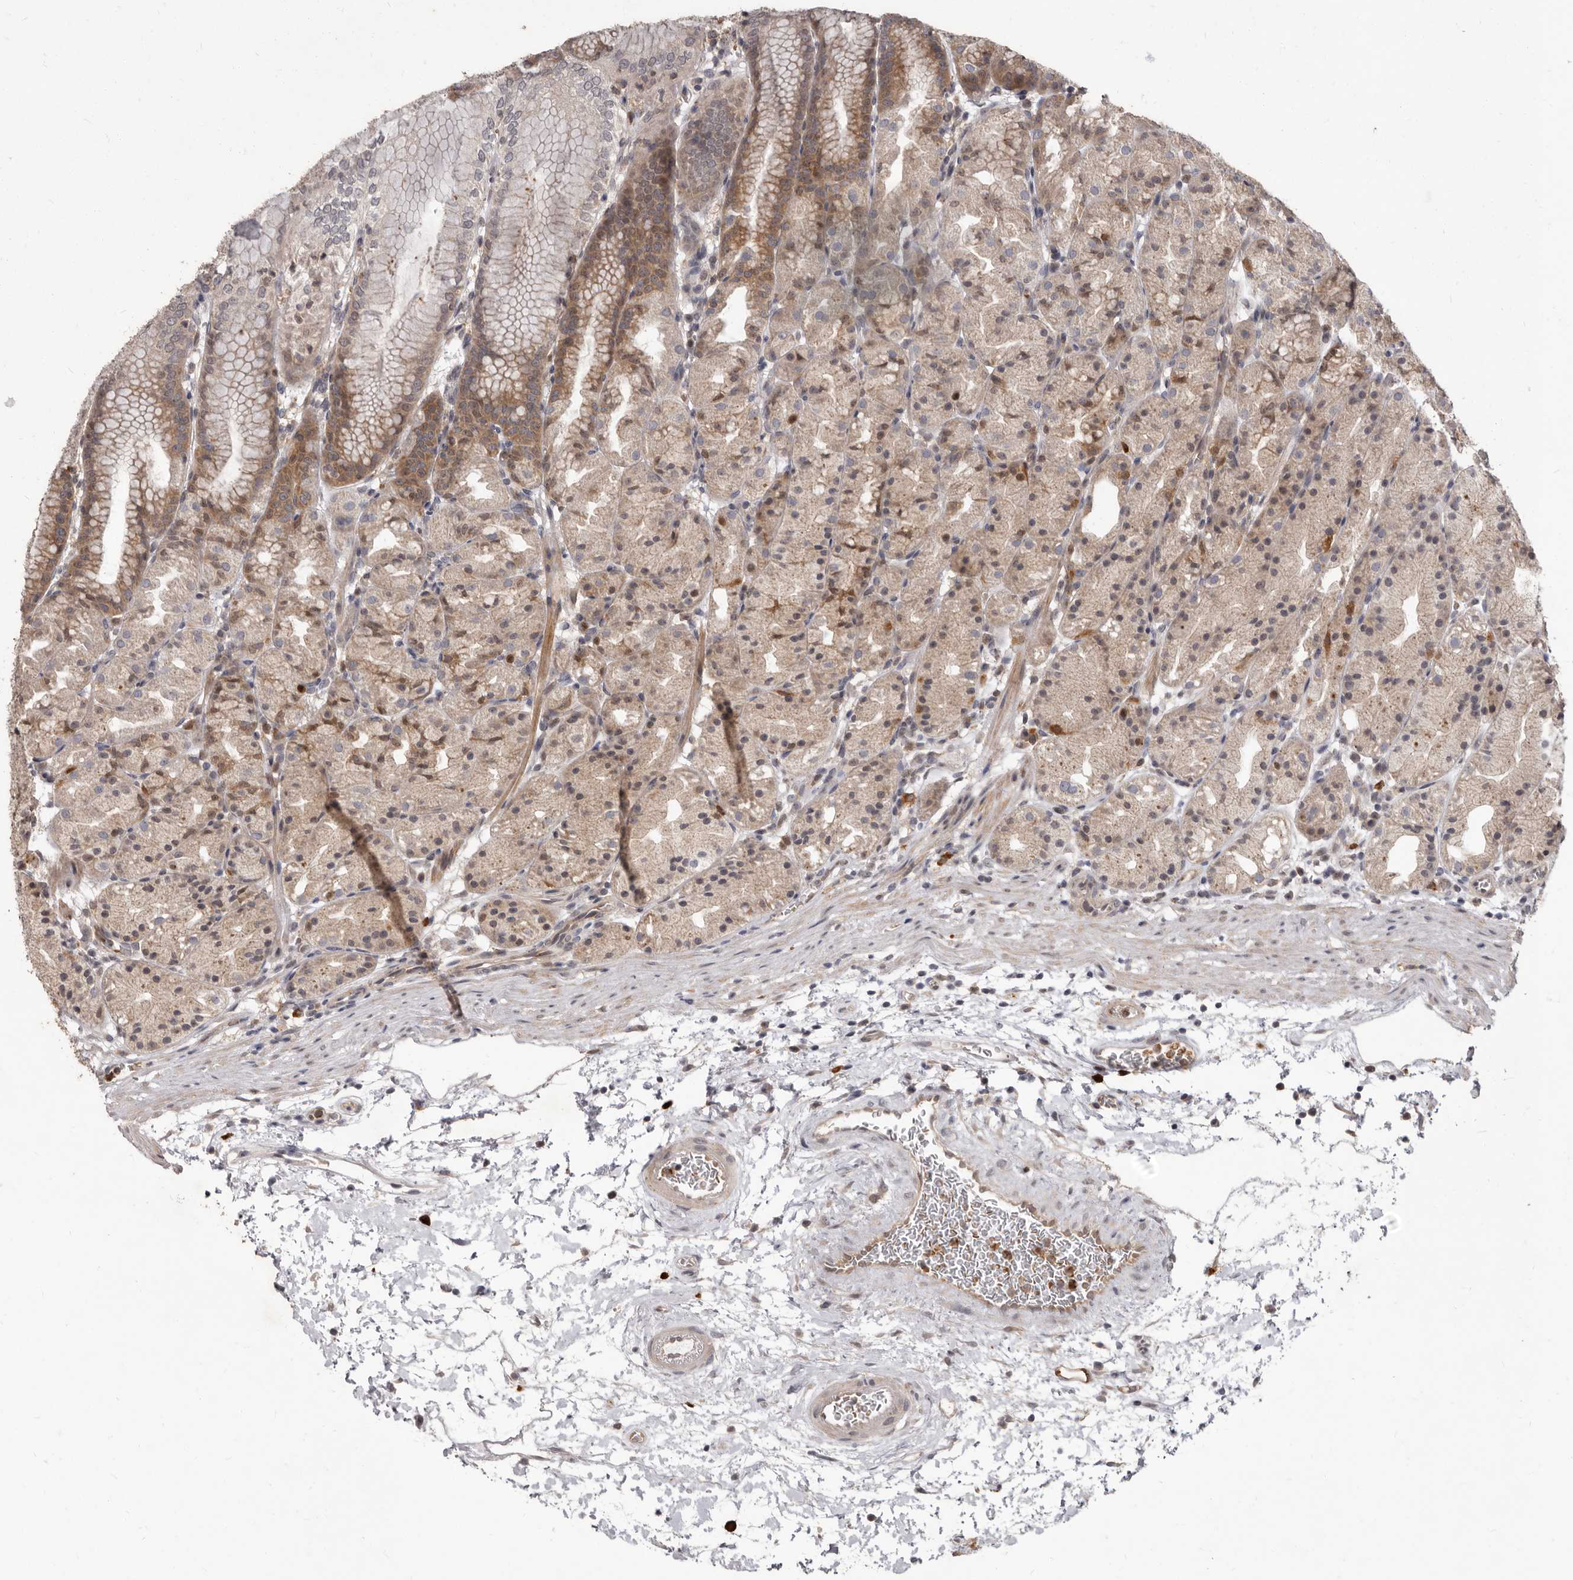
{"staining": {"intensity": "moderate", "quantity": "25%-75%", "location": "cytoplasmic/membranous,nuclear"}, "tissue": "stomach", "cell_type": "Glandular cells", "image_type": "normal", "snomed": [{"axis": "morphology", "description": "Normal tissue, NOS"}, {"axis": "topography", "description": "Stomach, upper"}], "caption": "A high-resolution image shows immunohistochemistry staining of unremarkable stomach, which reveals moderate cytoplasmic/membranous,nuclear expression in approximately 25%-75% of glandular cells.", "gene": "ACLY", "patient": {"sex": "male", "age": 48}}